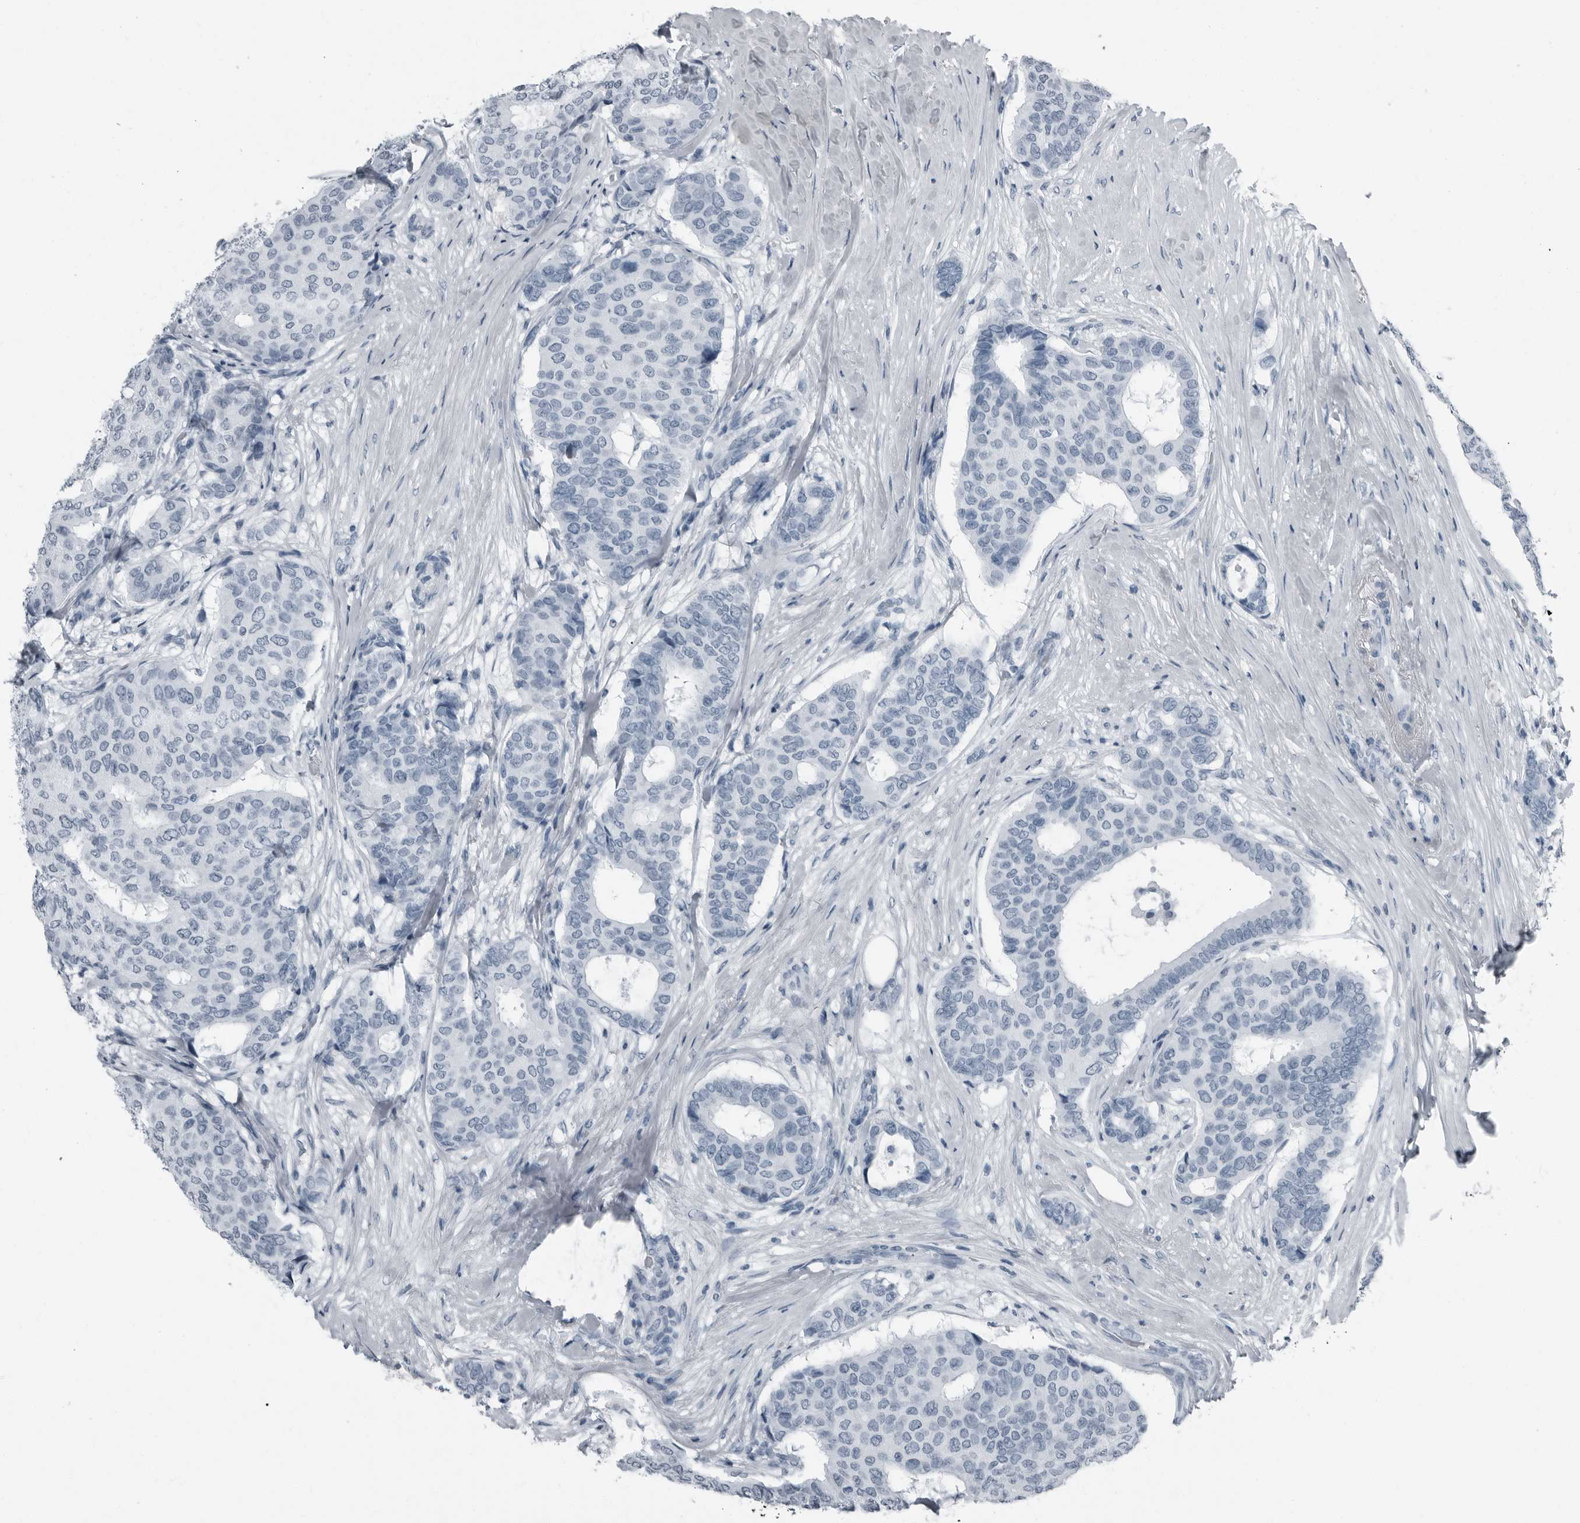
{"staining": {"intensity": "negative", "quantity": "none", "location": "none"}, "tissue": "breast cancer", "cell_type": "Tumor cells", "image_type": "cancer", "snomed": [{"axis": "morphology", "description": "Duct carcinoma"}, {"axis": "topography", "description": "Breast"}], "caption": "Micrograph shows no significant protein expression in tumor cells of intraductal carcinoma (breast).", "gene": "PRSS1", "patient": {"sex": "female", "age": 75}}